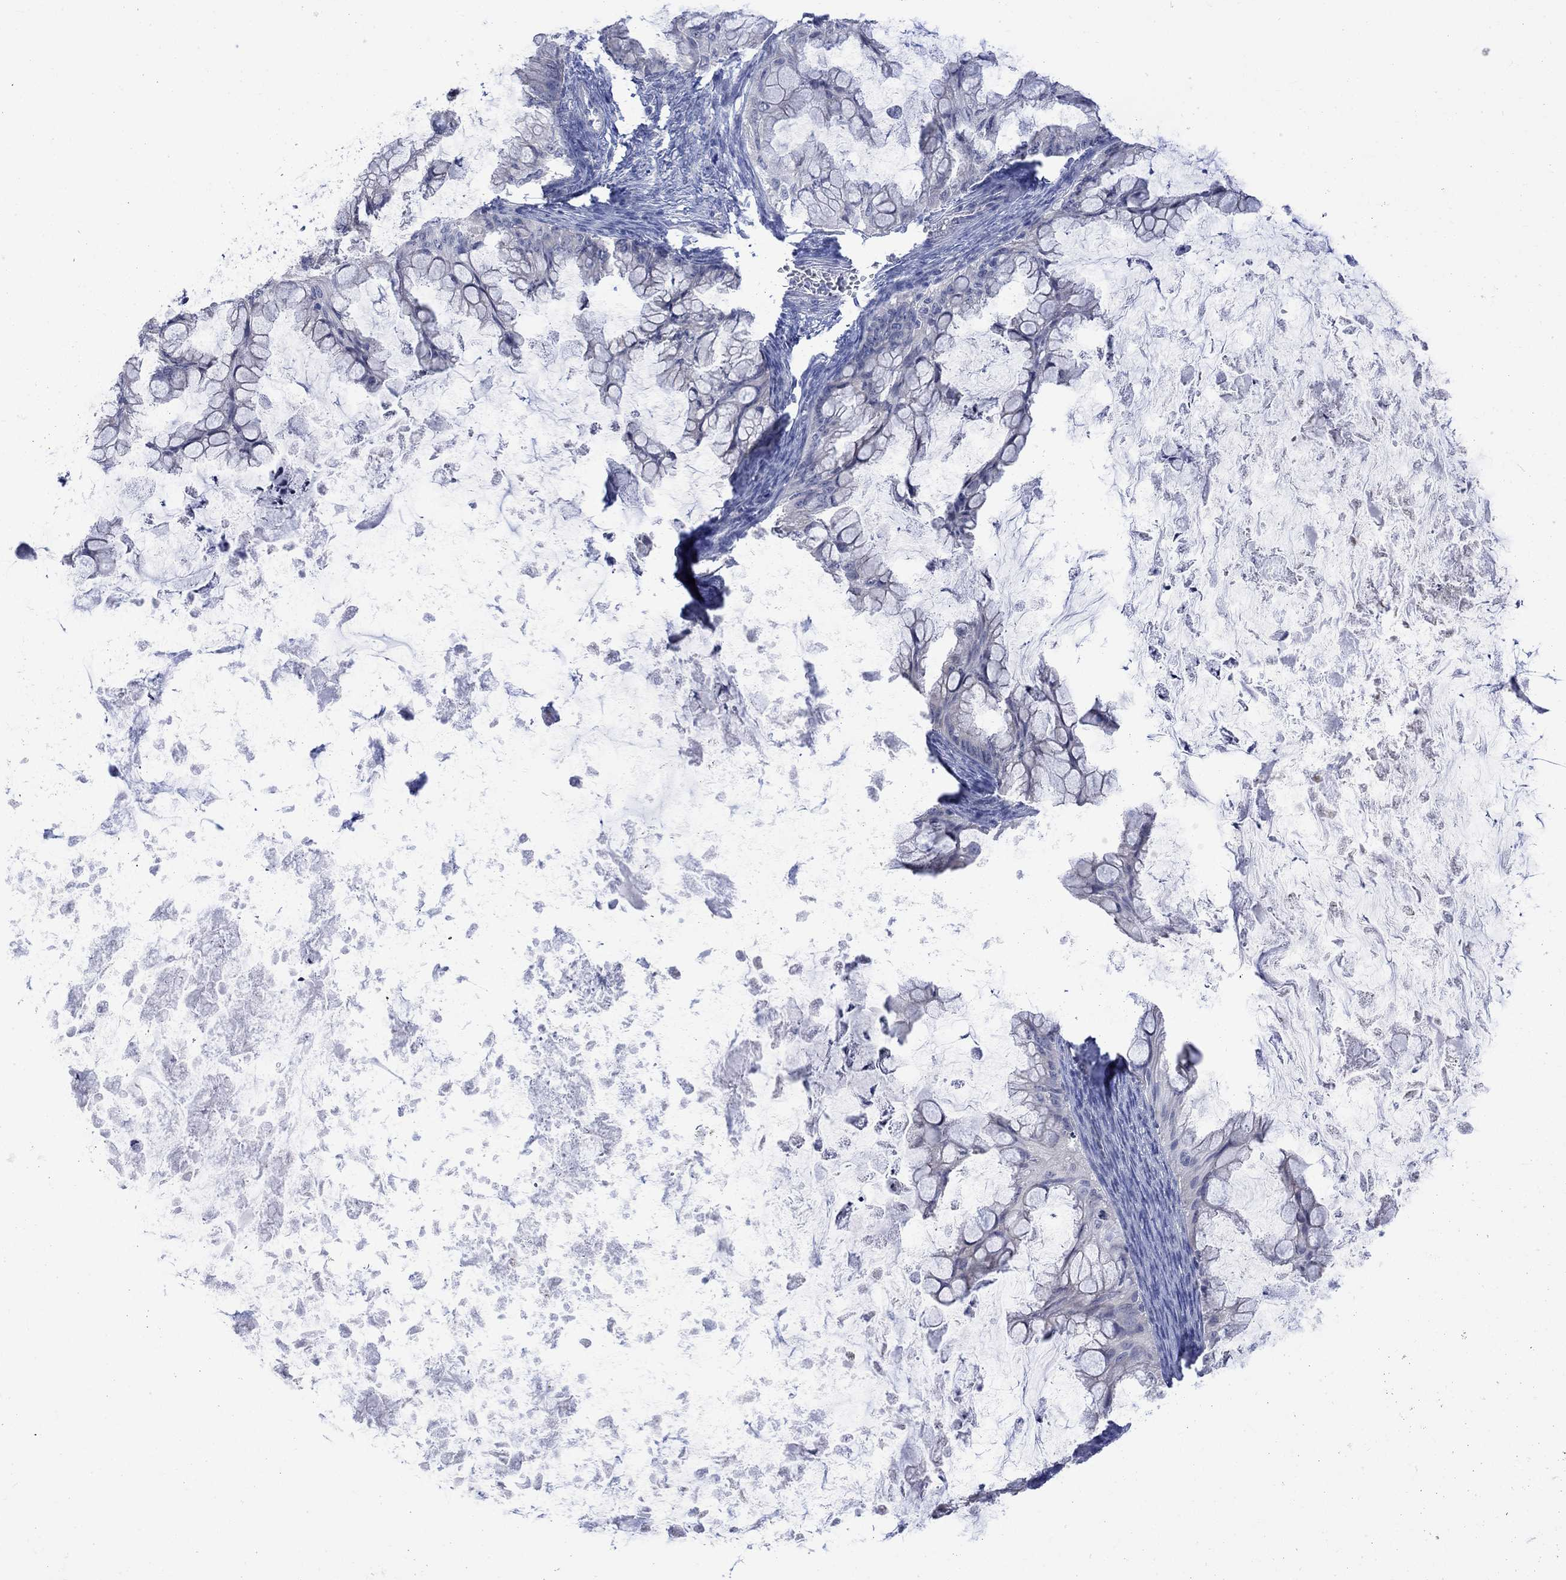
{"staining": {"intensity": "negative", "quantity": "none", "location": "none"}, "tissue": "ovarian cancer", "cell_type": "Tumor cells", "image_type": "cancer", "snomed": [{"axis": "morphology", "description": "Cystadenocarcinoma, mucinous, NOS"}, {"axis": "topography", "description": "Ovary"}], "caption": "An IHC photomicrograph of ovarian cancer is shown. There is no staining in tumor cells of ovarian cancer. (Brightfield microscopy of DAB (3,3'-diaminobenzidine) immunohistochemistry (IHC) at high magnification).", "gene": "DCX", "patient": {"sex": "female", "age": 35}}